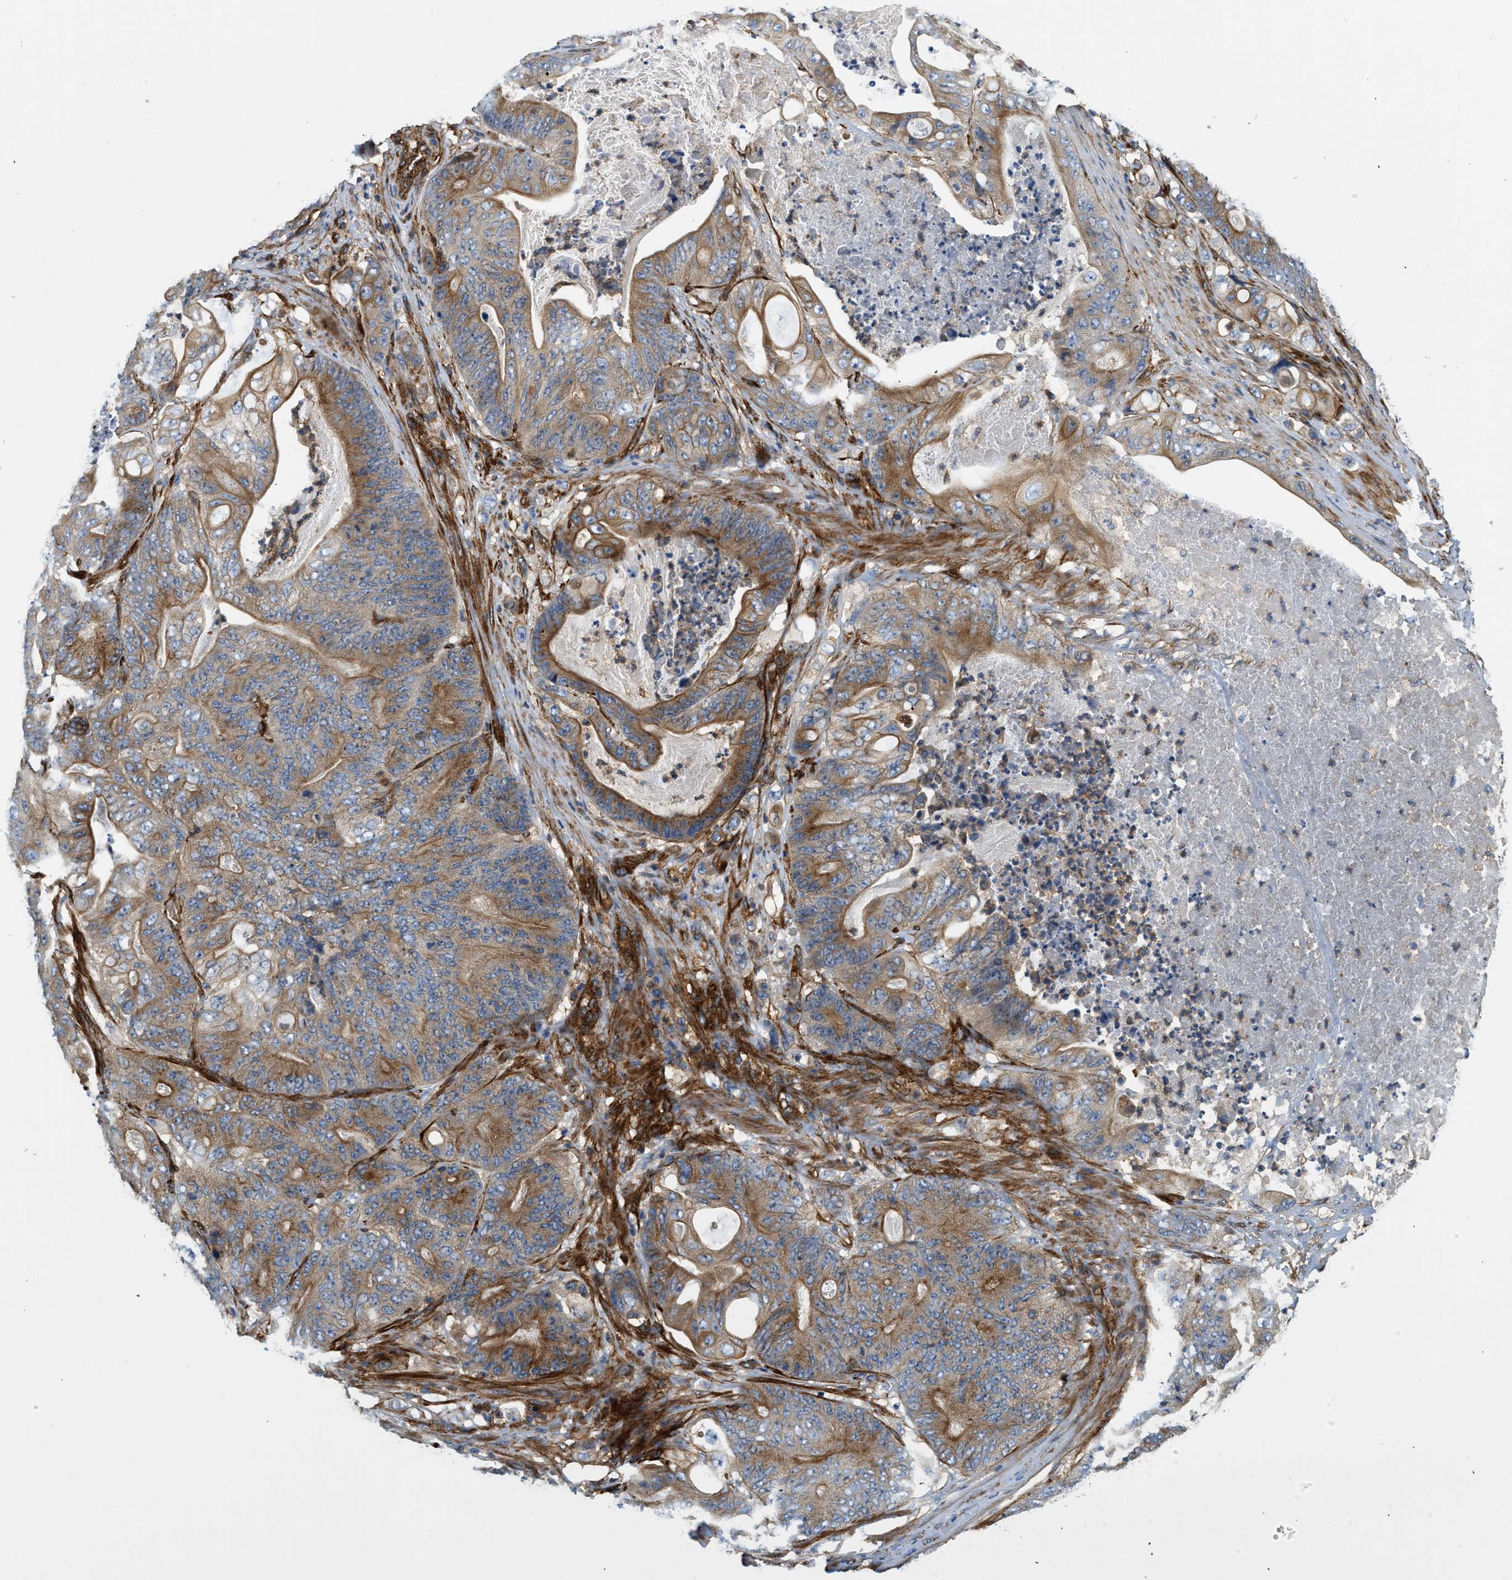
{"staining": {"intensity": "moderate", "quantity": ">75%", "location": "cytoplasmic/membranous"}, "tissue": "stomach cancer", "cell_type": "Tumor cells", "image_type": "cancer", "snomed": [{"axis": "morphology", "description": "Adenocarcinoma, NOS"}, {"axis": "topography", "description": "Stomach"}], "caption": "This is an image of immunohistochemistry (IHC) staining of stomach cancer, which shows moderate positivity in the cytoplasmic/membranous of tumor cells.", "gene": "HIP1", "patient": {"sex": "female", "age": 73}}